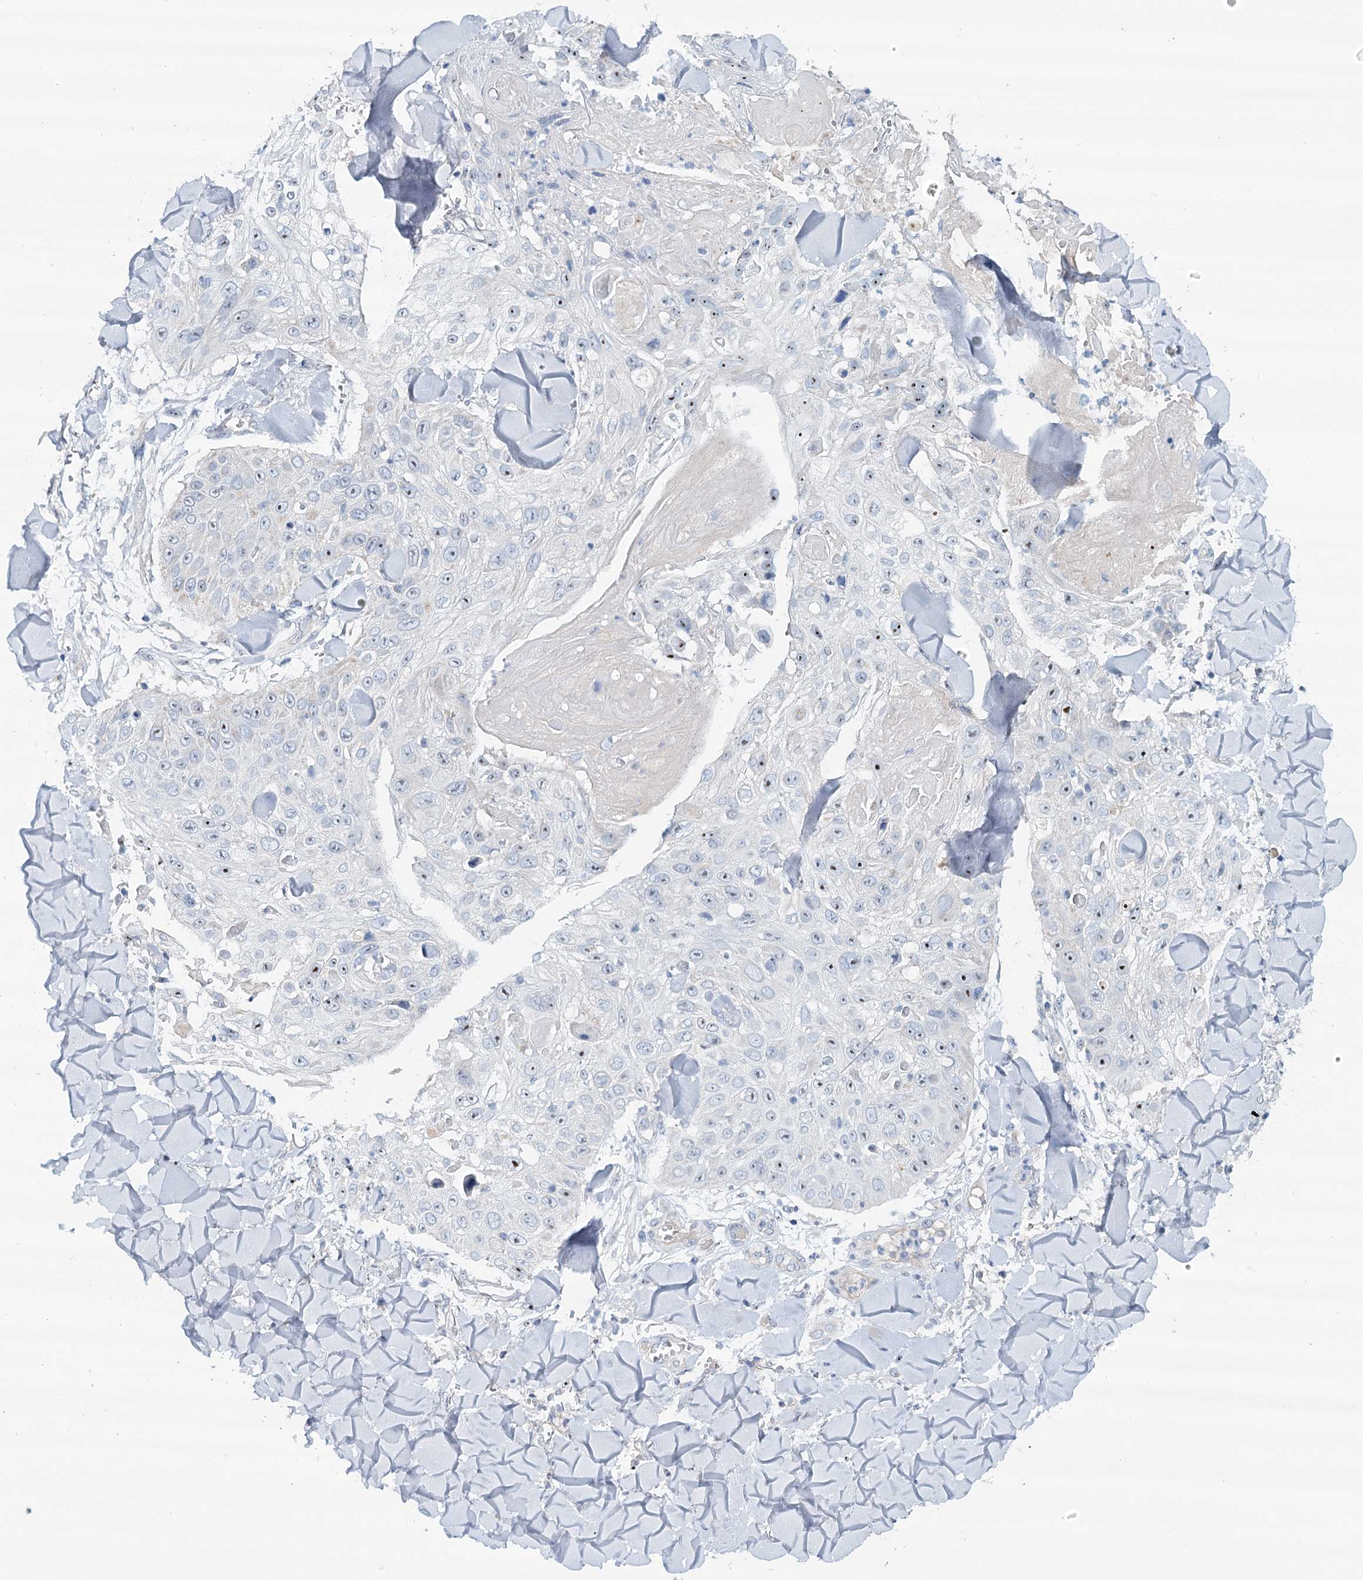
{"staining": {"intensity": "negative", "quantity": "none", "location": "none"}, "tissue": "skin cancer", "cell_type": "Tumor cells", "image_type": "cancer", "snomed": [{"axis": "morphology", "description": "Squamous cell carcinoma, NOS"}, {"axis": "topography", "description": "Skin"}], "caption": "A histopathology image of skin cancer (squamous cell carcinoma) stained for a protein reveals no brown staining in tumor cells.", "gene": "RBM43", "patient": {"sex": "male", "age": 86}}